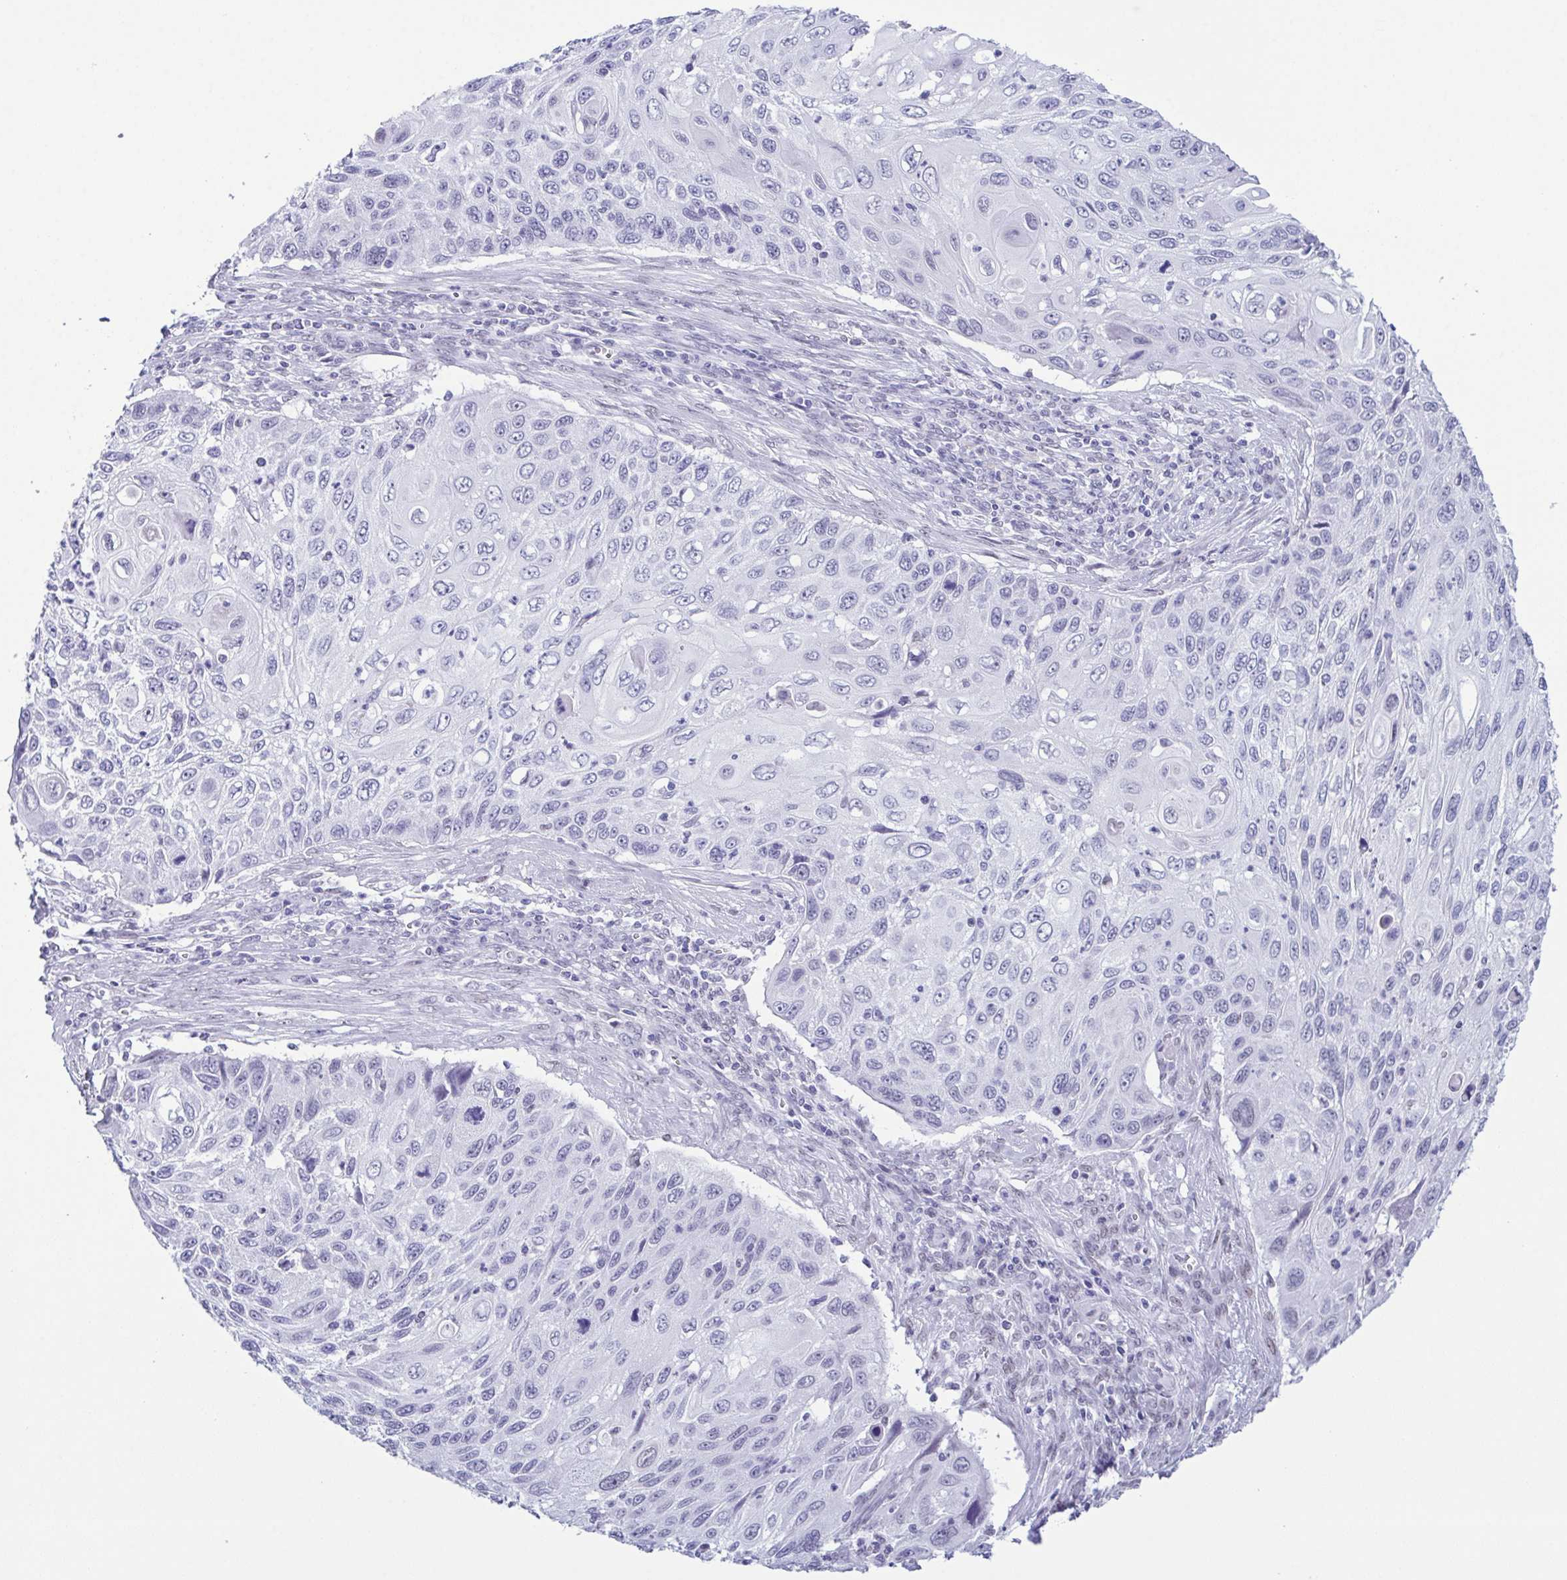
{"staining": {"intensity": "negative", "quantity": "none", "location": "none"}, "tissue": "cervical cancer", "cell_type": "Tumor cells", "image_type": "cancer", "snomed": [{"axis": "morphology", "description": "Squamous cell carcinoma, NOS"}, {"axis": "topography", "description": "Cervix"}], "caption": "Tumor cells are negative for brown protein staining in cervical cancer (squamous cell carcinoma).", "gene": "SUGP2", "patient": {"sex": "female", "age": 70}}